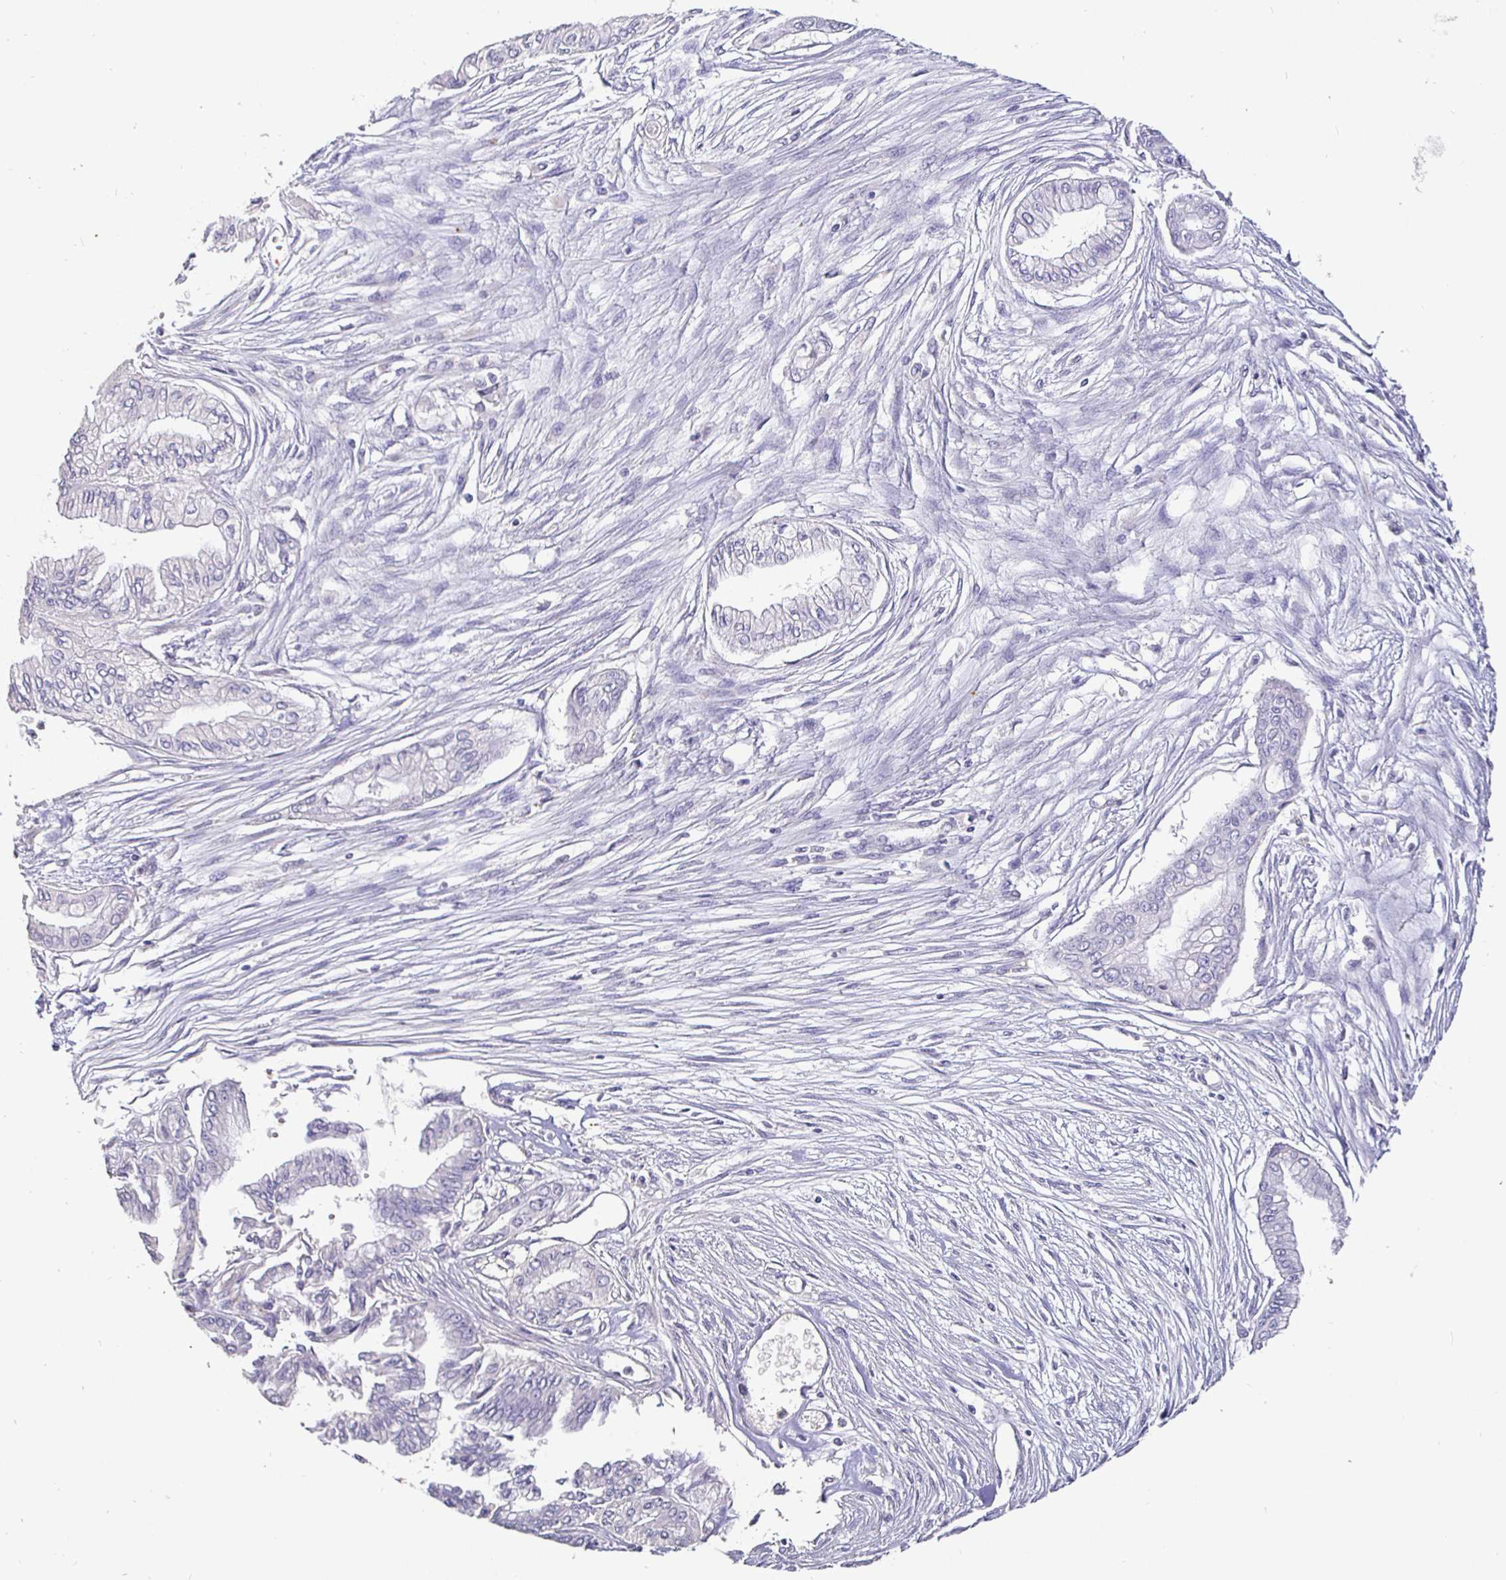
{"staining": {"intensity": "negative", "quantity": "none", "location": "none"}, "tissue": "pancreatic cancer", "cell_type": "Tumor cells", "image_type": "cancer", "snomed": [{"axis": "morphology", "description": "Adenocarcinoma, NOS"}, {"axis": "topography", "description": "Pancreas"}], "caption": "Immunohistochemistry of pancreatic cancer reveals no positivity in tumor cells. (DAB IHC with hematoxylin counter stain).", "gene": "SHISA4", "patient": {"sex": "female", "age": 68}}